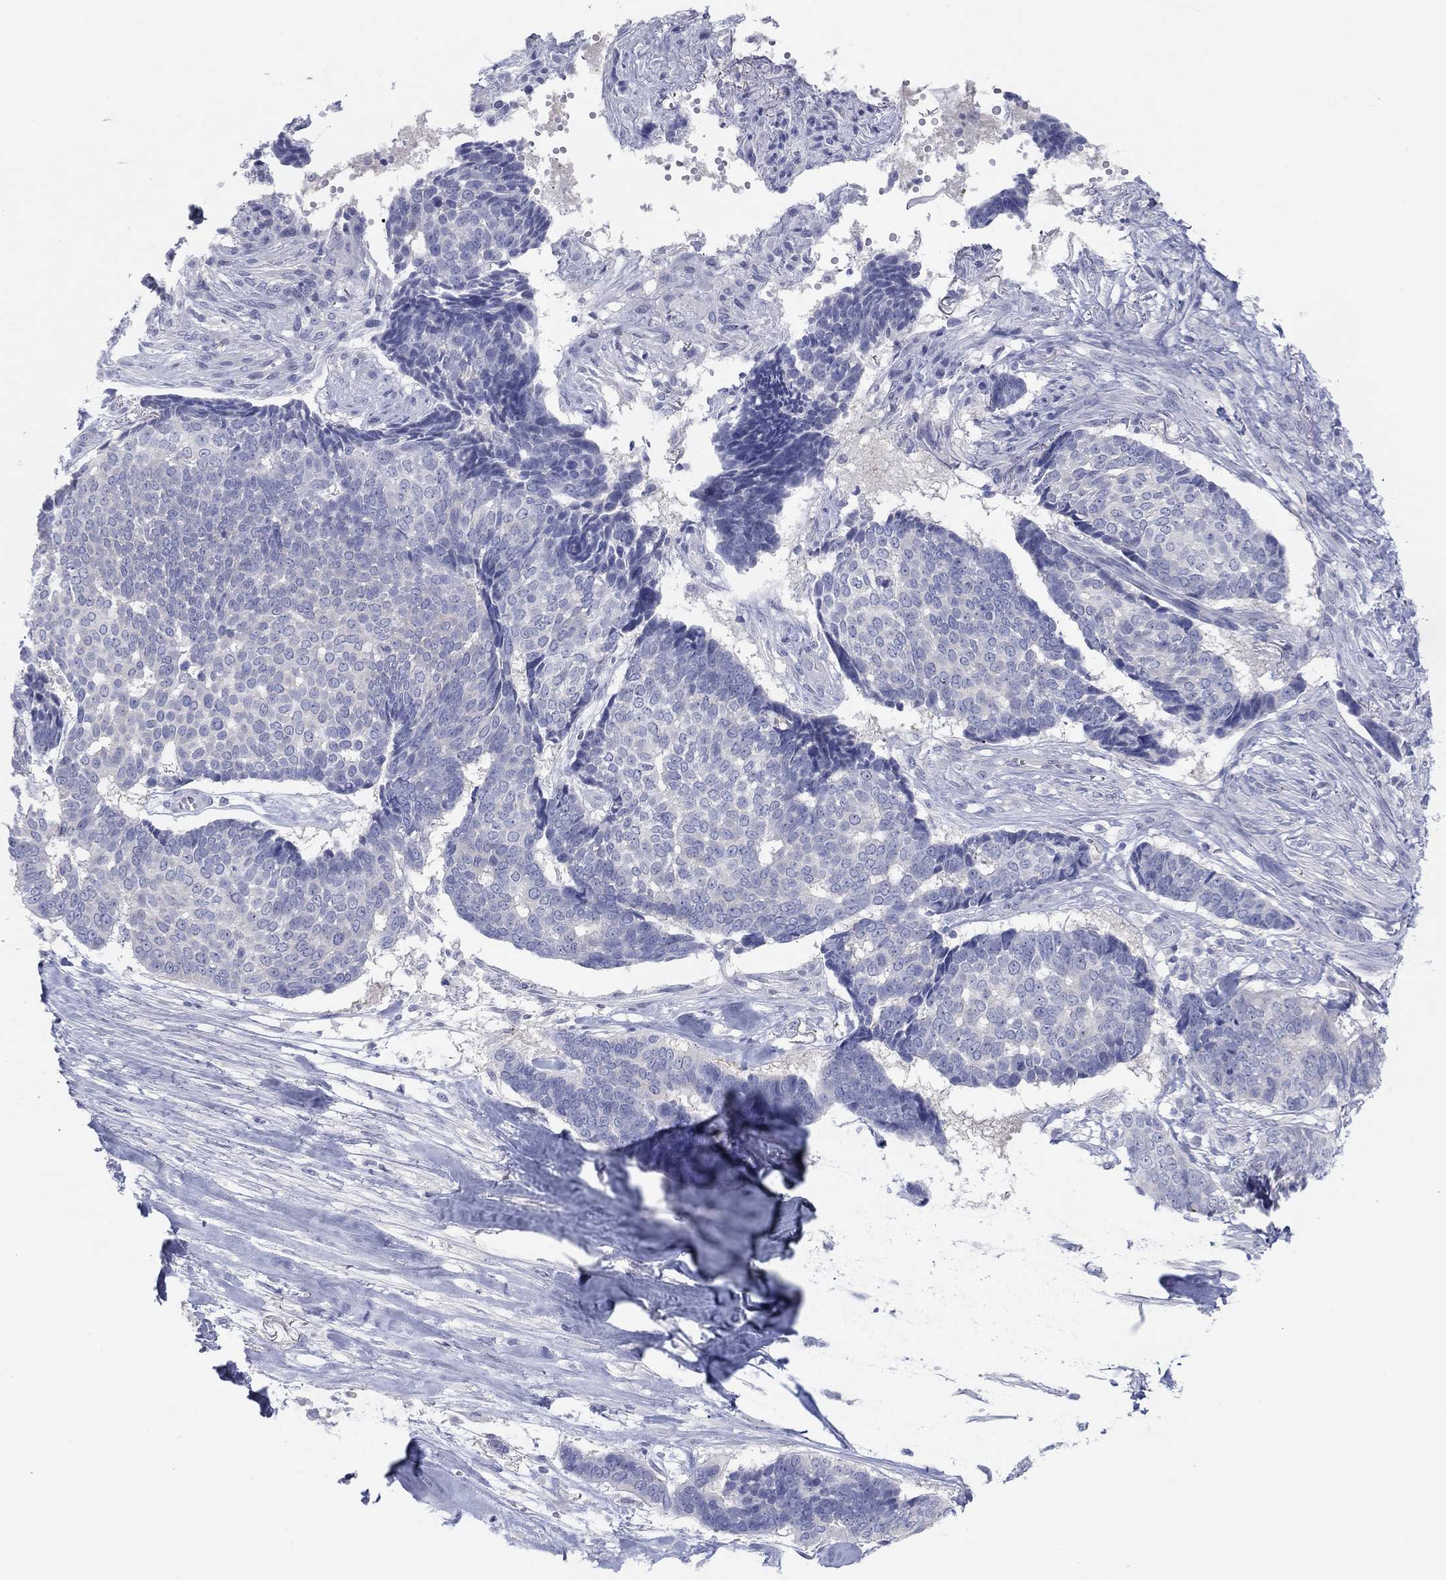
{"staining": {"intensity": "negative", "quantity": "none", "location": "none"}, "tissue": "skin cancer", "cell_type": "Tumor cells", "image_type": "cancer", "snomed": [{"axis": "morphology", "description": "Basal cell carcinoma"}, {"axis": "topography", "description": "Skin"}], "caption": "An immunohistochemistry micrograph of skin cancer (basal cell carcinoma) is shown. There is no staining in tumor cells of skin cancer (basal cell carcinoma). The staining is performed using DAB brown chromogen with nuclei counter-stained in using hematoxylin.", "gene": "CPNE6", "patient": {"sex": "male", "age": 86}}